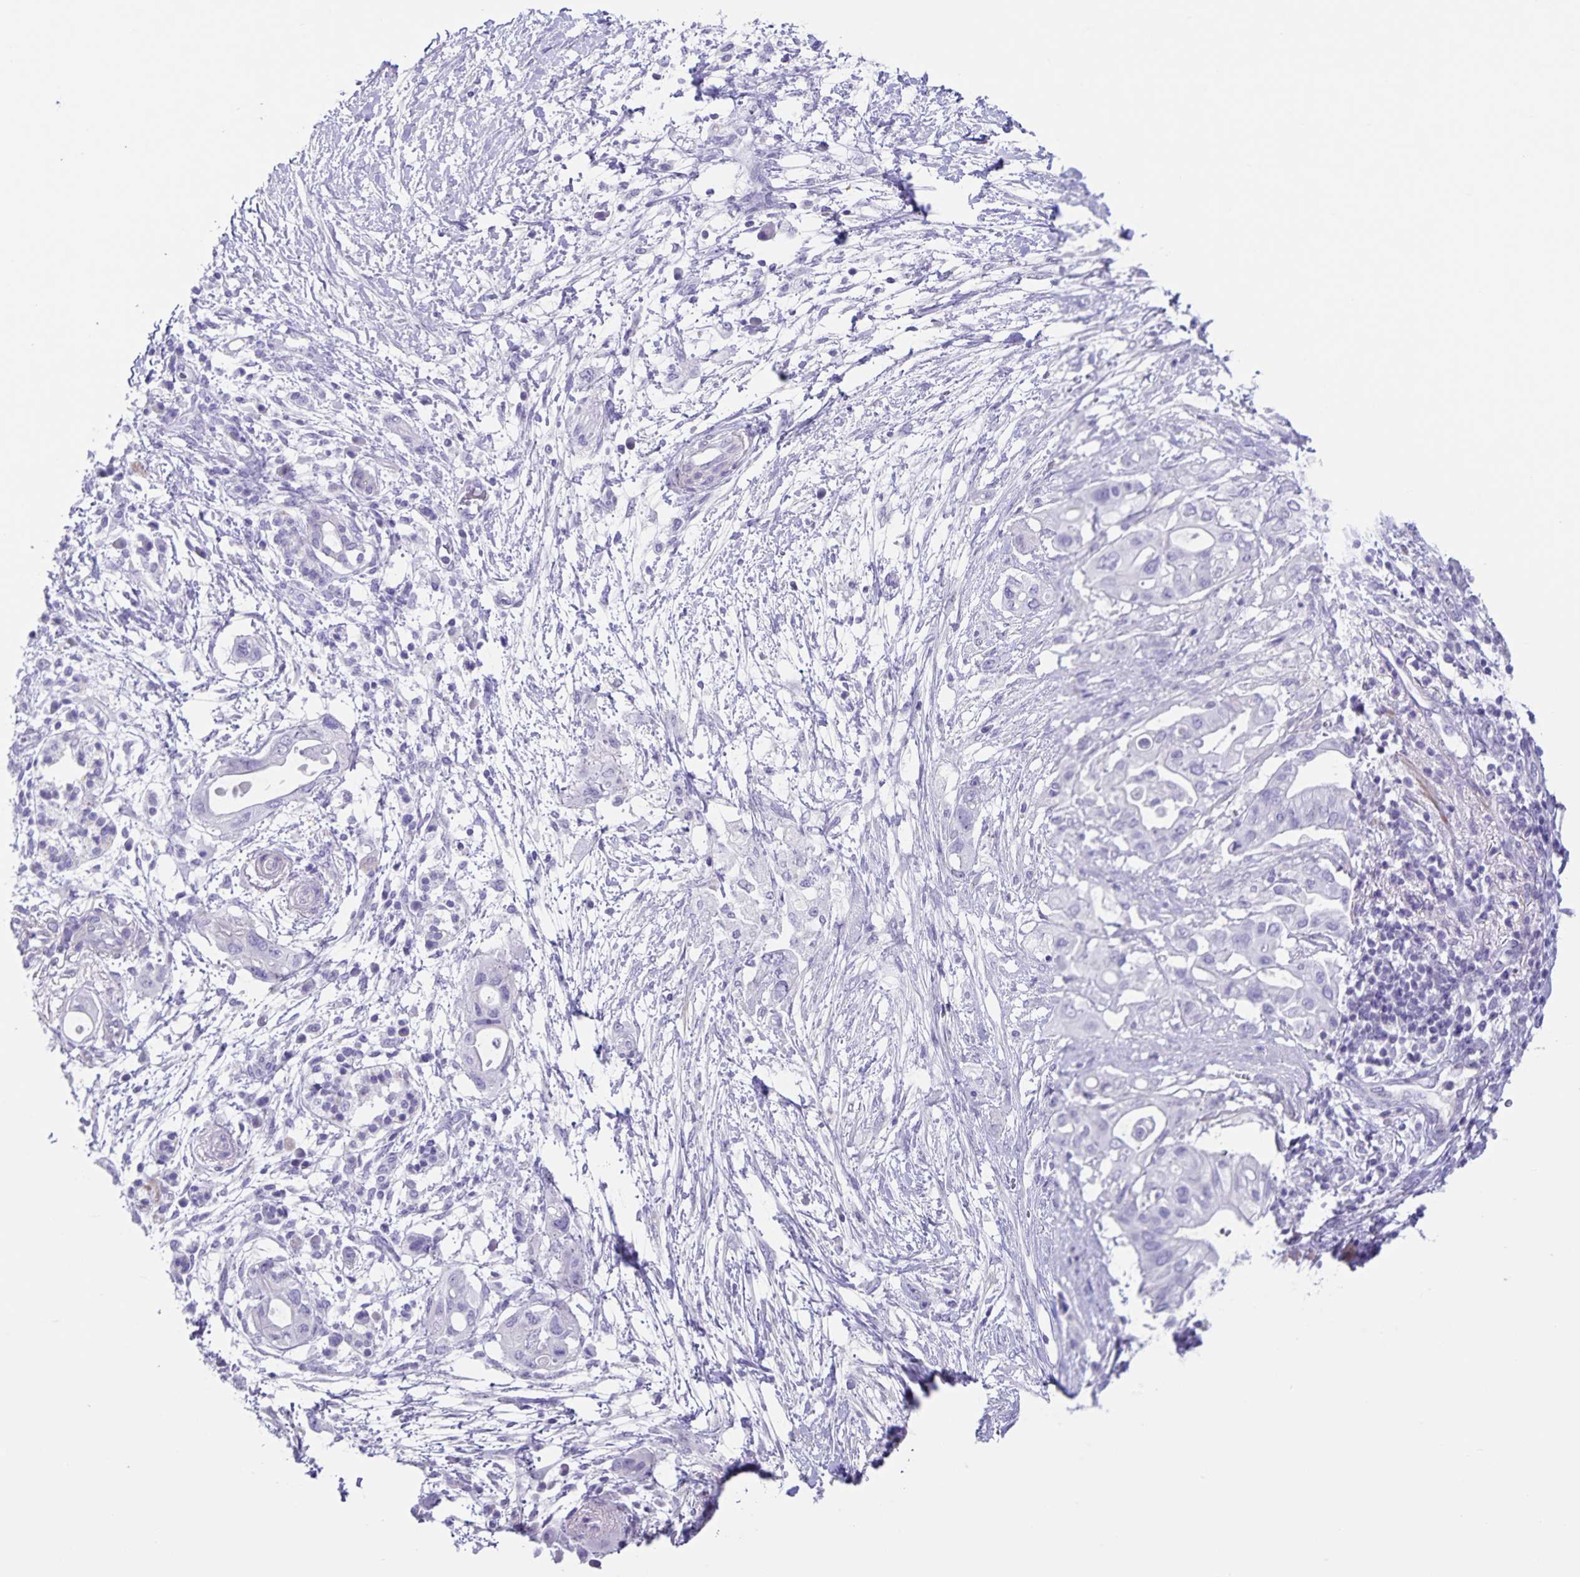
{"staining": {"intensity": "negative", "quantity": "none", "location": "none"}, "tissue": "pancreatic cancer", "cell_type": "Tumor cells", "image_type": "cancer", "snomed": [{"axis": "morphology", "description": "Adenocarcinoma, NOS"}, {"axis": "topography", "description": "Pancreas"}], "caption": "The immunohistochemistry (IHC) image has no significant expression in tumor cells of adenocarcinoma (pancreatic) tissue.", "gene": "C11orf42", "patient": {"sex": "female", "age": 72}}